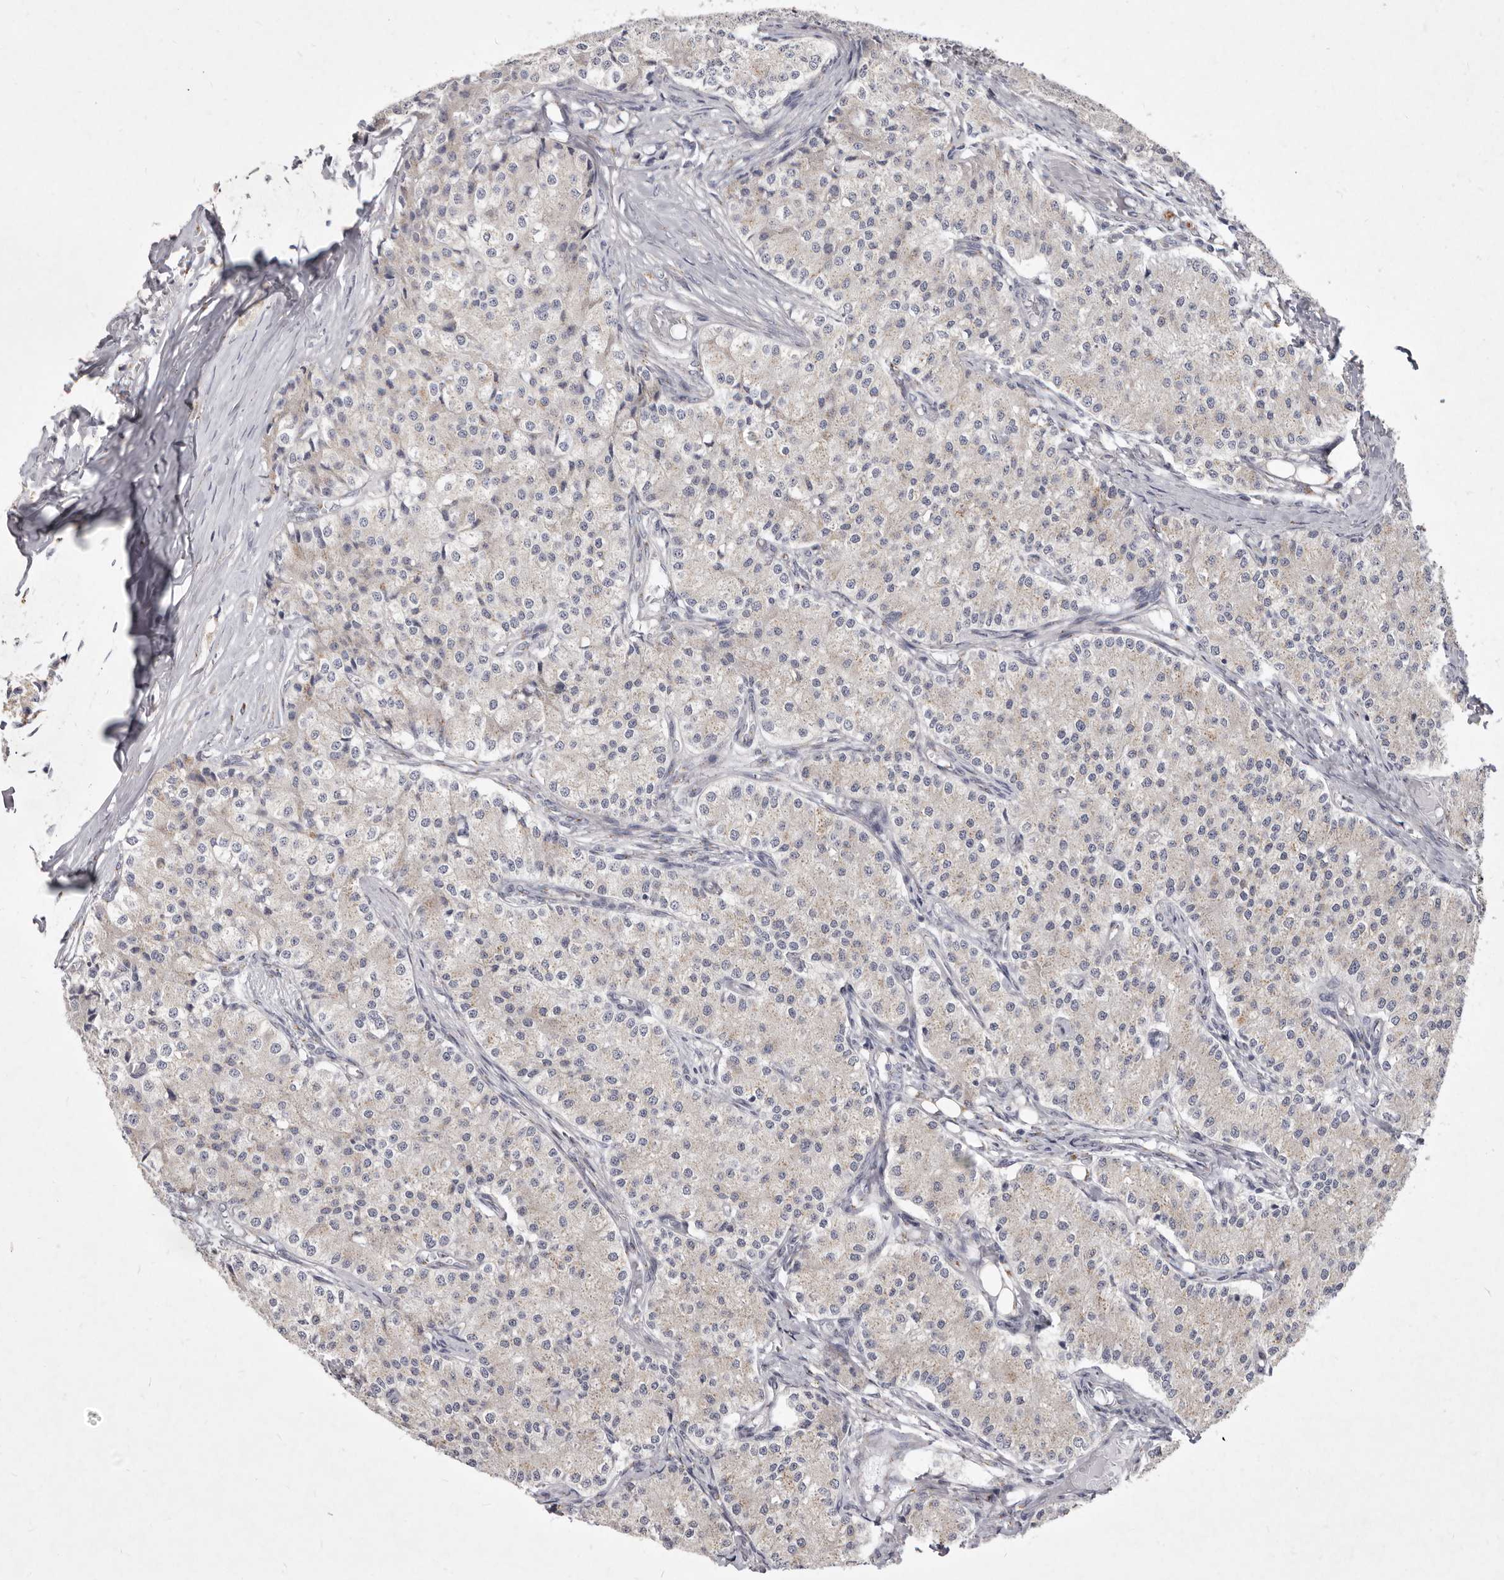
{"staining": {"intensity": "negative", "quantity": "none", "location": "none"}, "tissue": "carcinoid", "cell_type": "Tumor cells", "image_type": "cancer", "snomed": [{"axis": "morphology", "description": "Carcinoid, malignant, NOS"}, {"axis": "topography", "description": "Colon"}], "caption": "Immunohistochemistry (IHC) photomicrograph of neoplastic tissue: human malignant carcinoid stained with DAB reveals no significant protein positivity in tumor cells. (DAB immunohistochemistry with hematoxylin counter stain).", "gene": "P2RX6", "patient": {"sex": "female", "age": 52}}